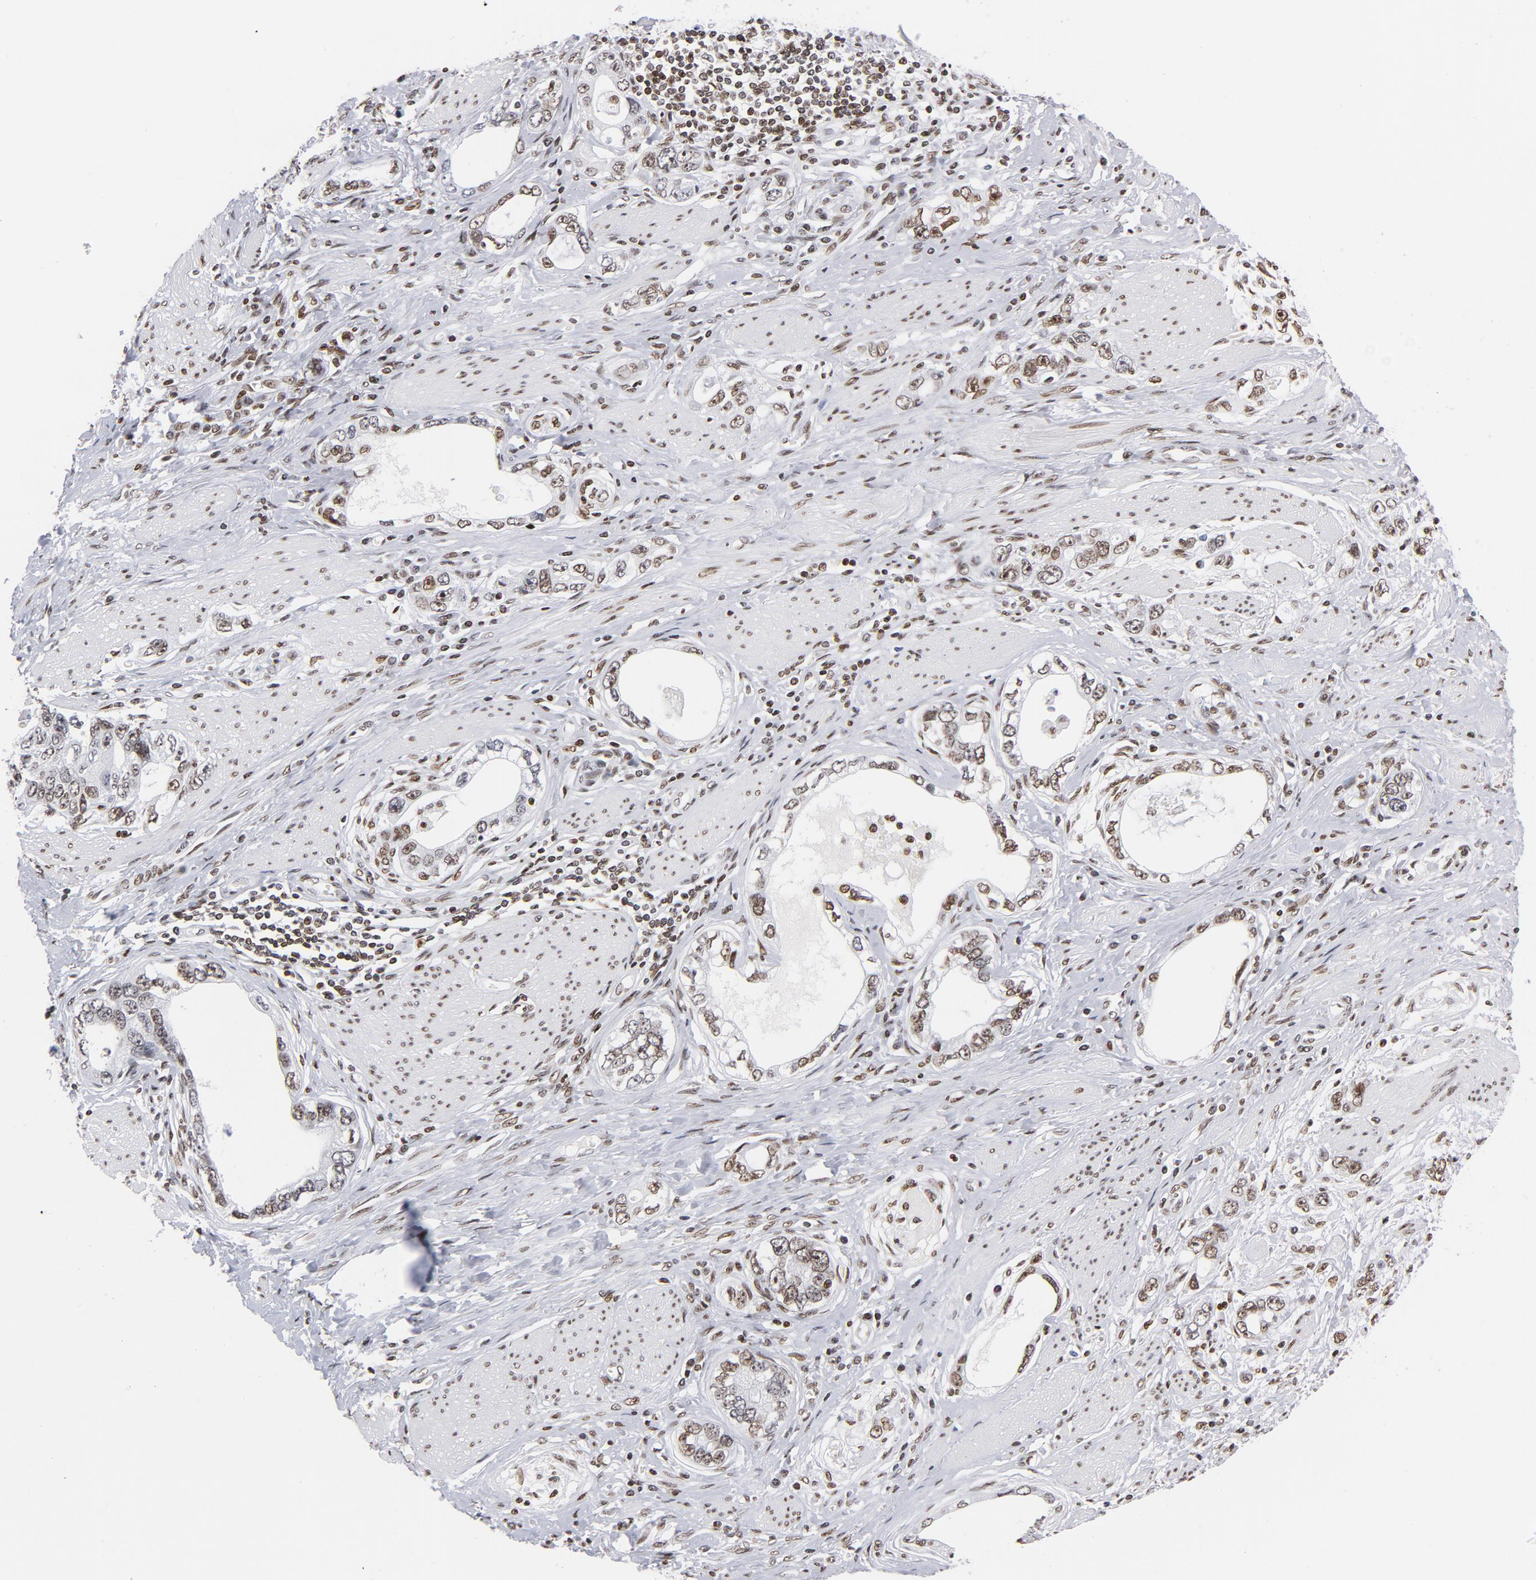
{"staining": {"intensity": "moderate", "quantity": ">75%", "location": "cytoplasmic/membranous,nuclear"}, "tissue": "stomach cancer", "cell_type": "Tumor cells", "image_type": "cancer", "snomed": [{"axis": "morphology", "description": "Adenocarcinoma, NOS"}, {"axis": "topography", "description": "Stomach, lower"}], "caption": "About >75% of tumor cells in human stomach cancer display moderate cytoplasmic/membranous and nuclear protein staining as visualized by brown immunohistochemical staining.", "gene": "TOP2B", "patient": {"sex": "female", "age": 93}}